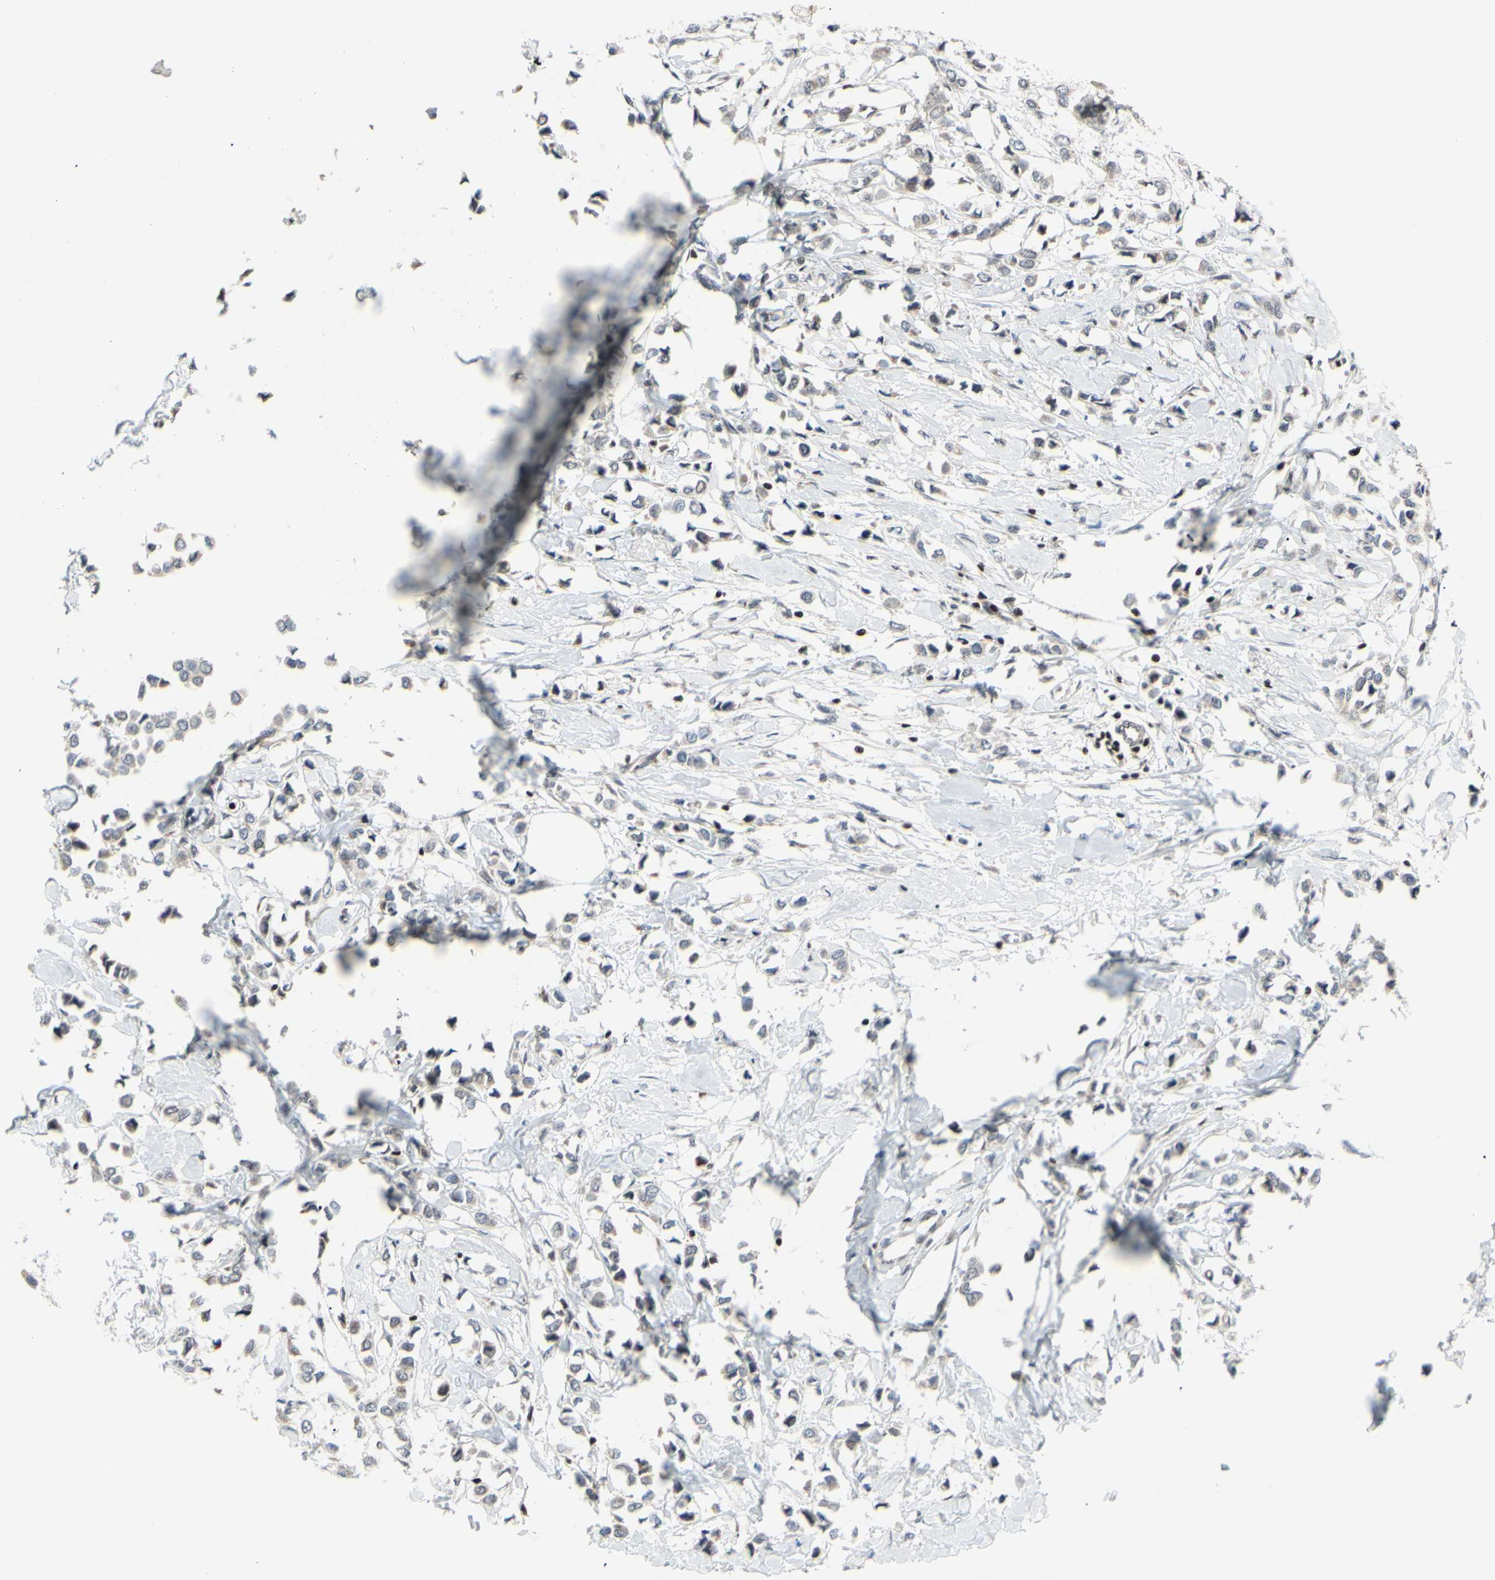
{"staining": {"intensity": "weak", "quantity": ">75%", "location": "cytoplasmic/membranous"}, "tissue": "breast cancer", "cell_type": "Tumor cells", "image_type": "cancer", "snomed": [{"axis": "morphology", "description": "Lobular carcinoma"}, {"axis": "topography", "description": "Breast"}], "caption": "This photomicrograph shows immunohistochemistry (IHC) staining of breast cancer (lobular carcinoma), with low weak cytoplasmic/membranous positivity in about >75% of tumor cells.", "gene": "SP4", "patient": {"sex": "female", "age": 51}}